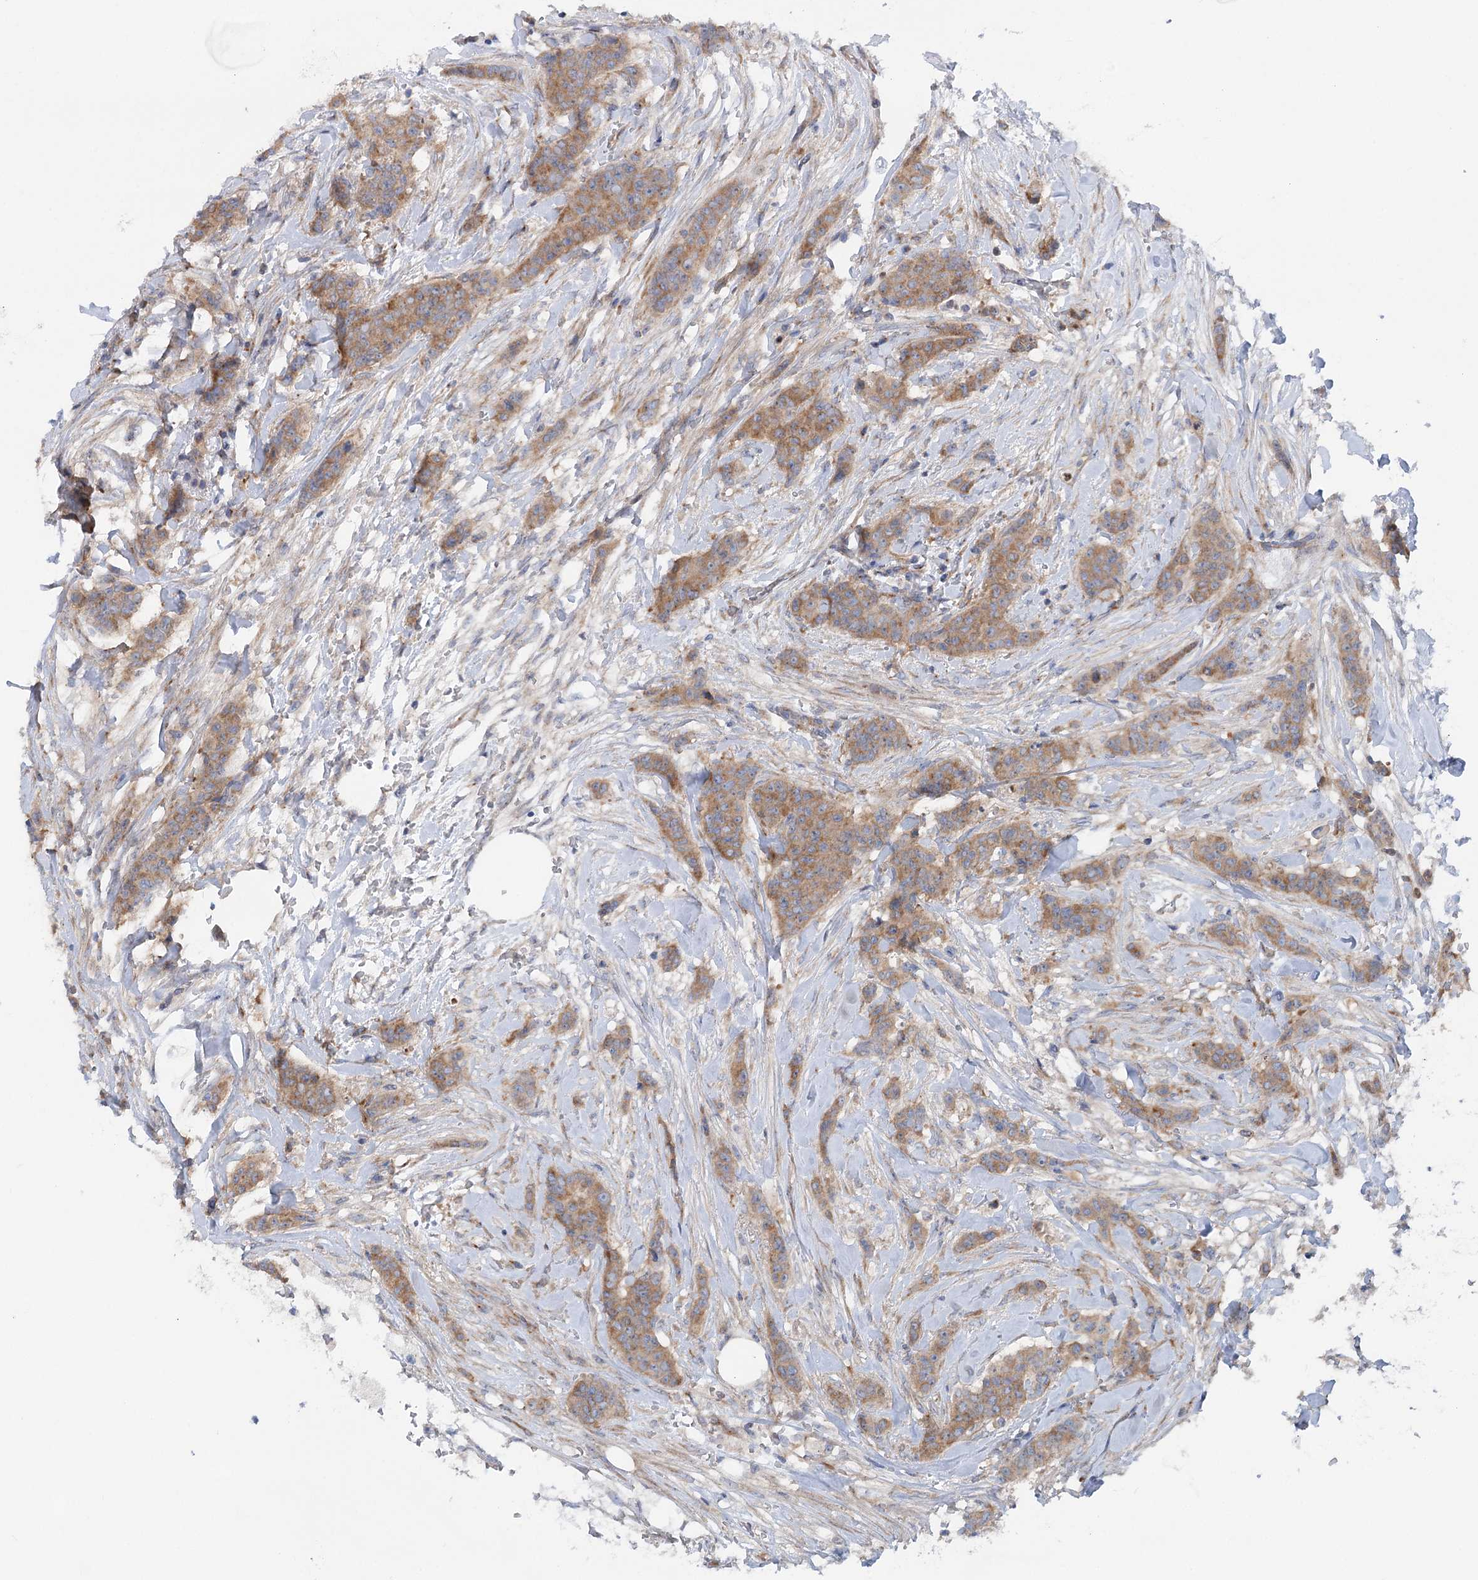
{"staining": {"intensity": "moderate", "quantity": ">75%", "location": "cytoplasmic/membranous"}, "tissue": "breast cancer", "cell_type": "Tumor cells", "image_type": "cancer", "snomed": [{"axis": "morphology", "description": "Duct carcinoma"}, {"axis": "topography", "description": "Breast"}], "caption": "Moderate cytoplasmic/membranous staining is present in about >75% of tumor cells in breast invasive ductal carcinoma.", "gene": "SCN11A", "patient": {"sex": "female", "age": 40}}